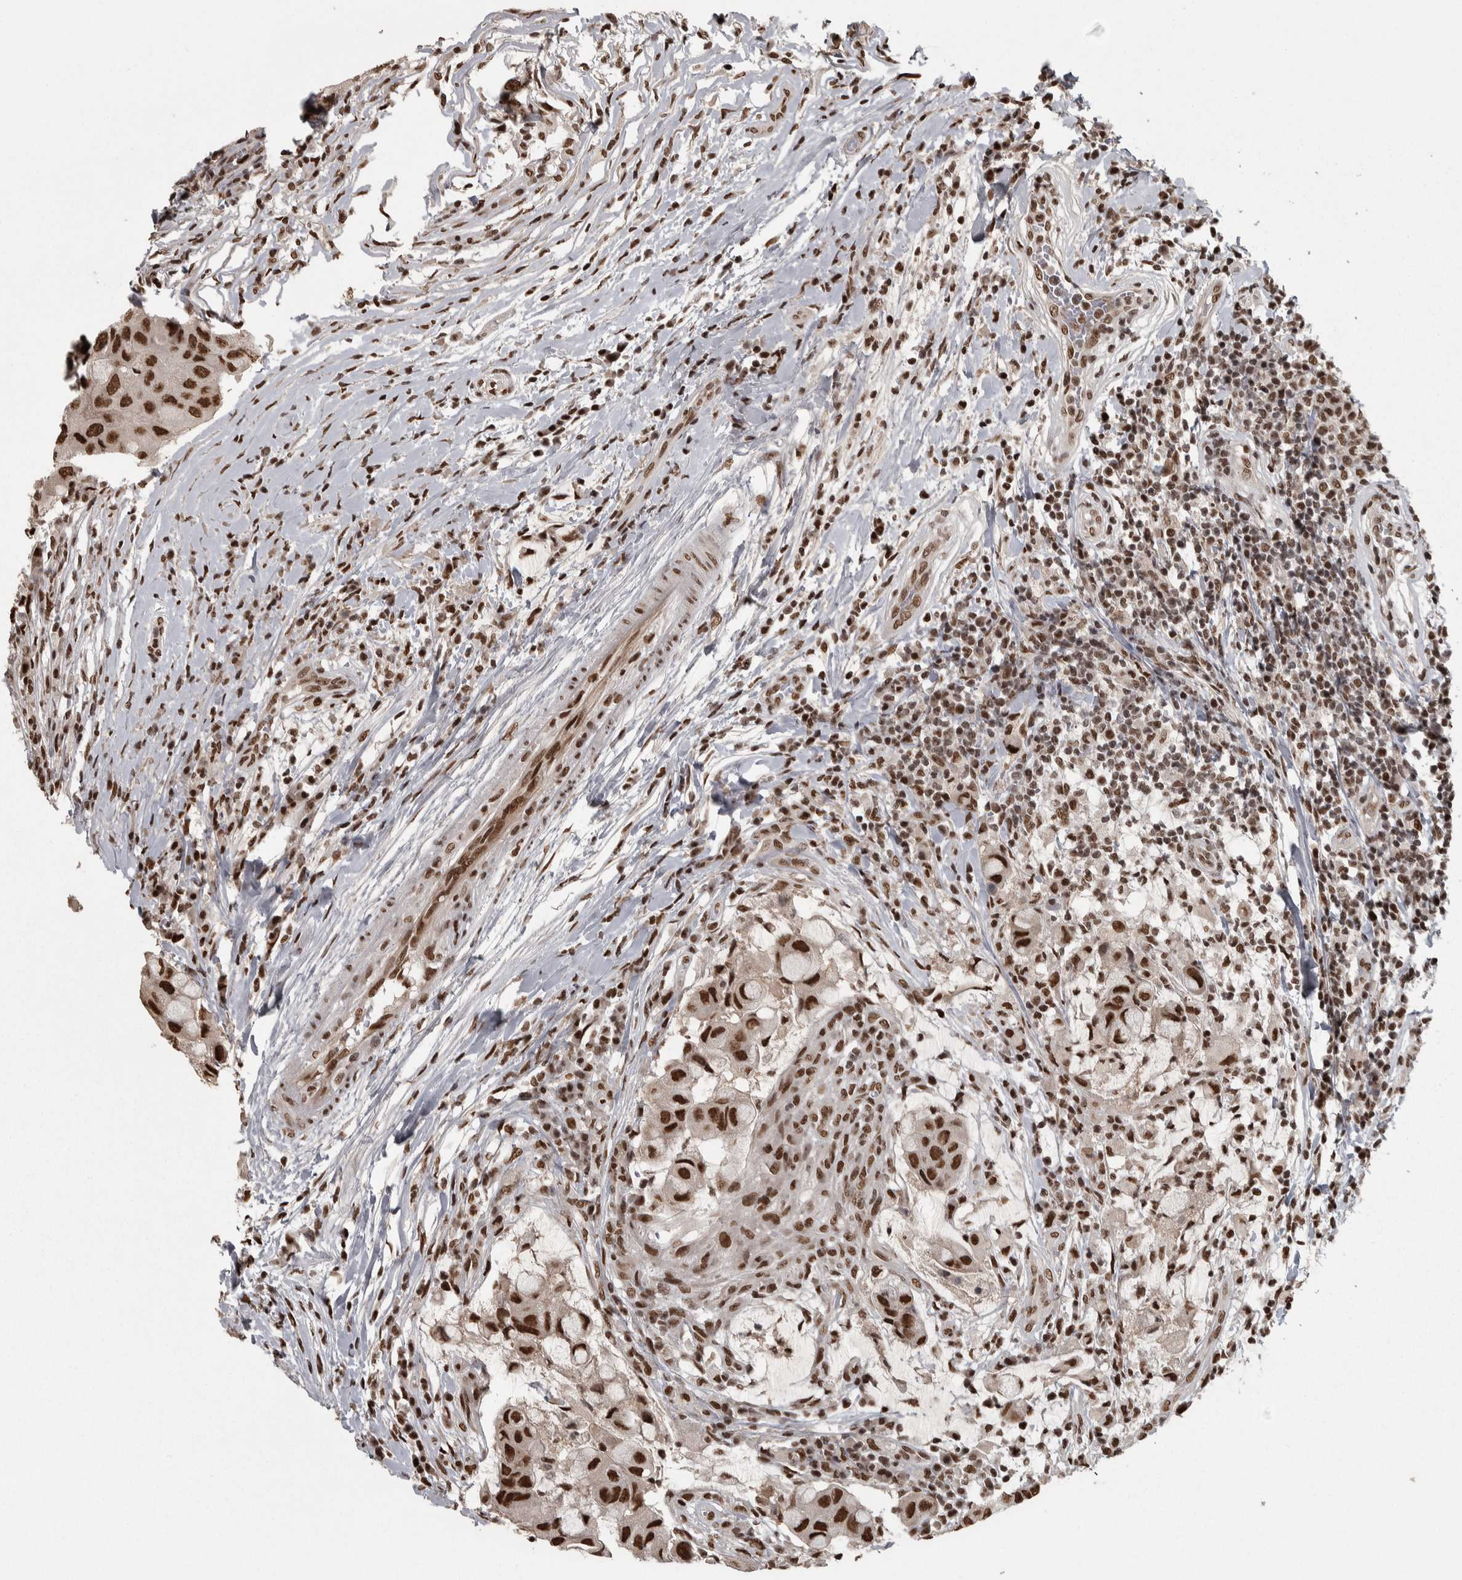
{"staining": {"intensity": "strong", "quantity": ">75%", "location": "nuclear"}, "tissue": "breast cancer", "cell_type": "Tumor cells", "image_type": "cancer", "snomed": [{"axis": "morphology", "description": "Duct carcinoma"}, {"axis": "topography", "description": "Breast"}], "caption": "Human breast cancer stained with a brown dye reveals strong nuclear positive positivity in about >75% of tumor cells.", "gene": "ZFHX4", "patient": {"sex": "female", "age": 27}}